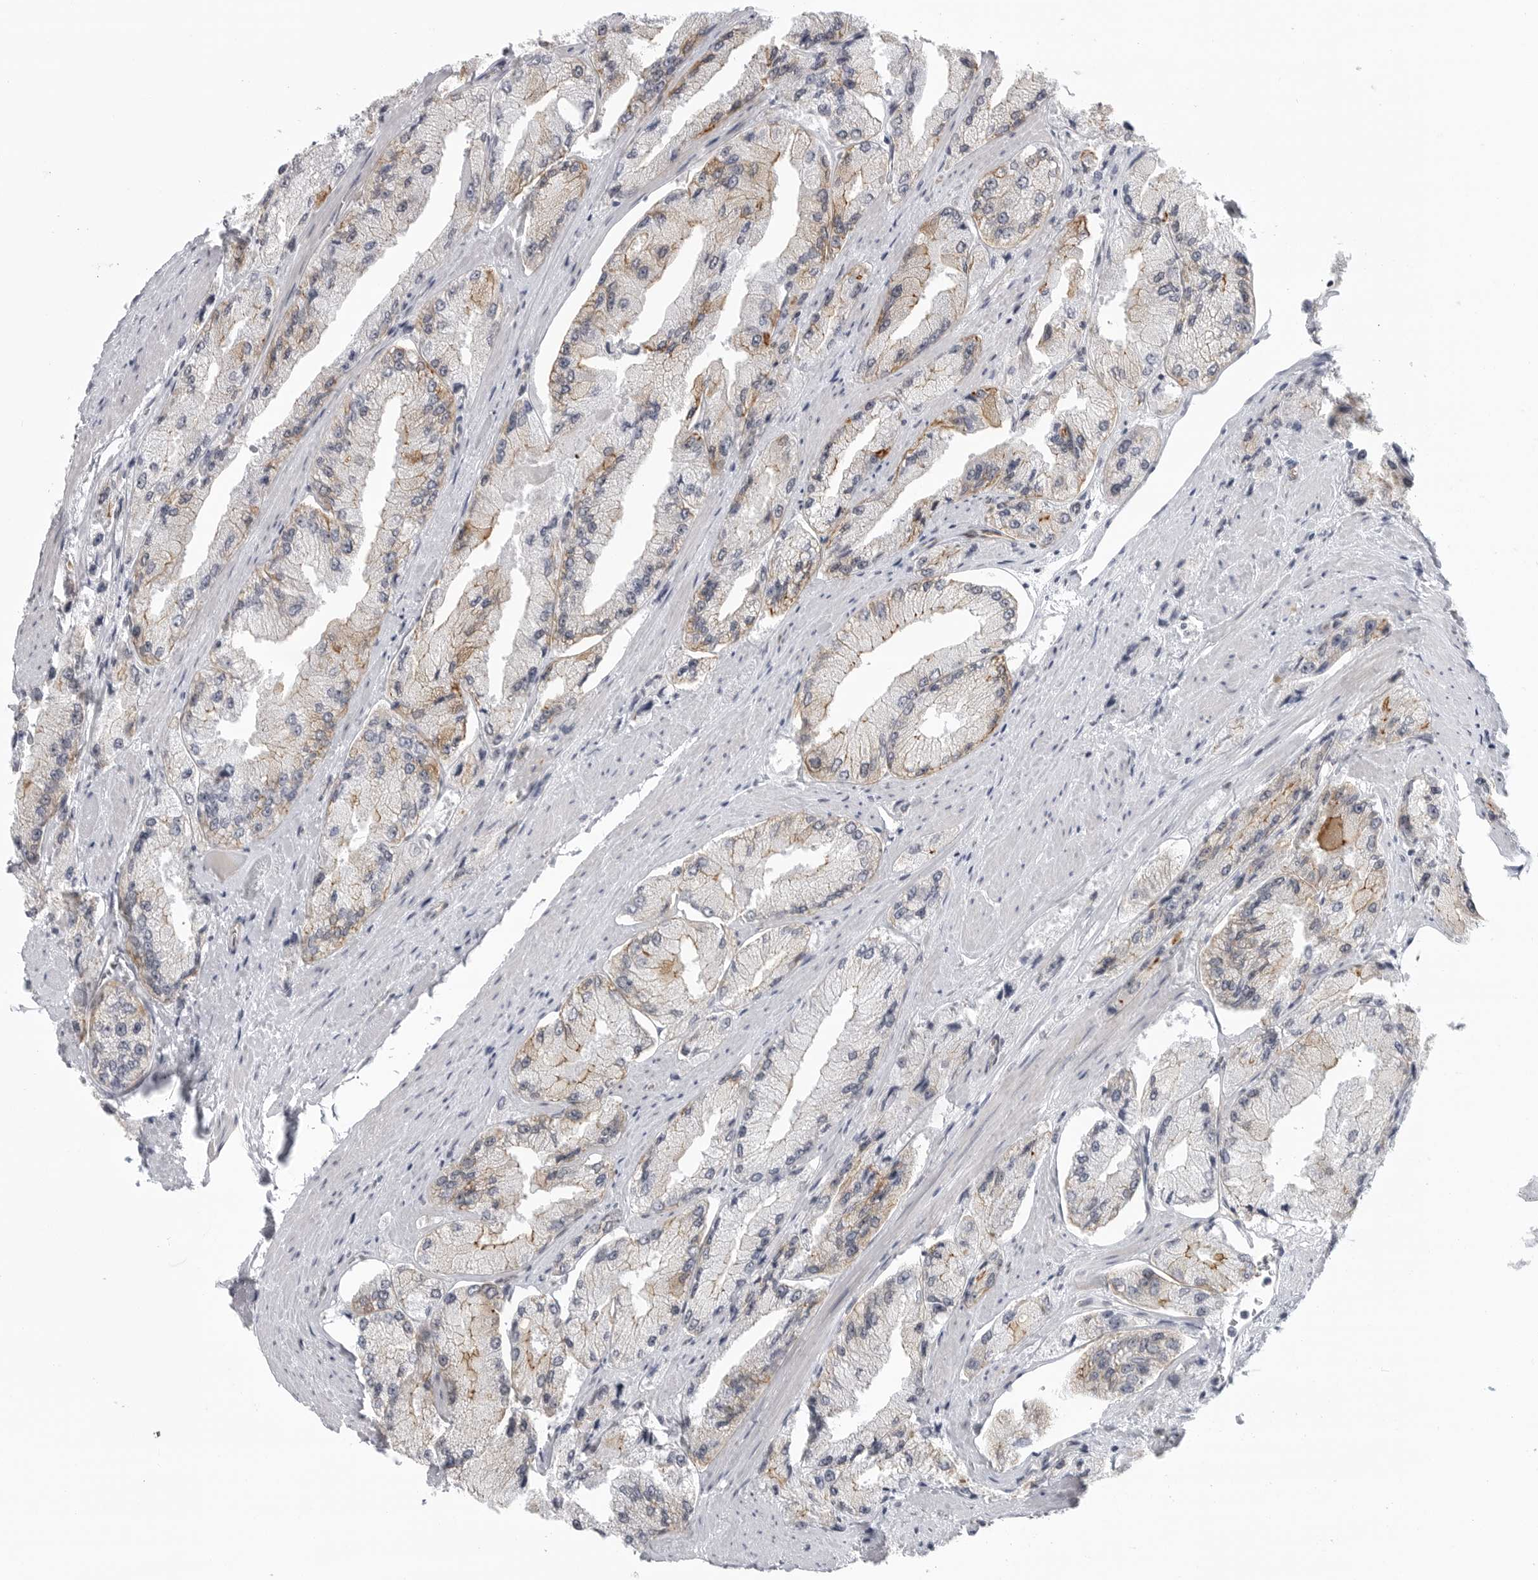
{"staining": {"intensity": "weak", "quantity": "<25%", "location": "cytoplasmic/membranous"}, "tissue": "prostate cancer", "cell_type": "Tumor cells", "image_type": "cancer", "snomed": [{"axis": "morphology", "description": "Adenocarcinoma, High grade"}, {"axis": "topography", "description": "Prostate"}], "caption": "Prostate high-grade adenocarcinoma was stained to show a protein in brown. There is no significant positivity in tumor cells.", "gene": "CEP295NL", "patient": {"sex": "male", "age": 58}}